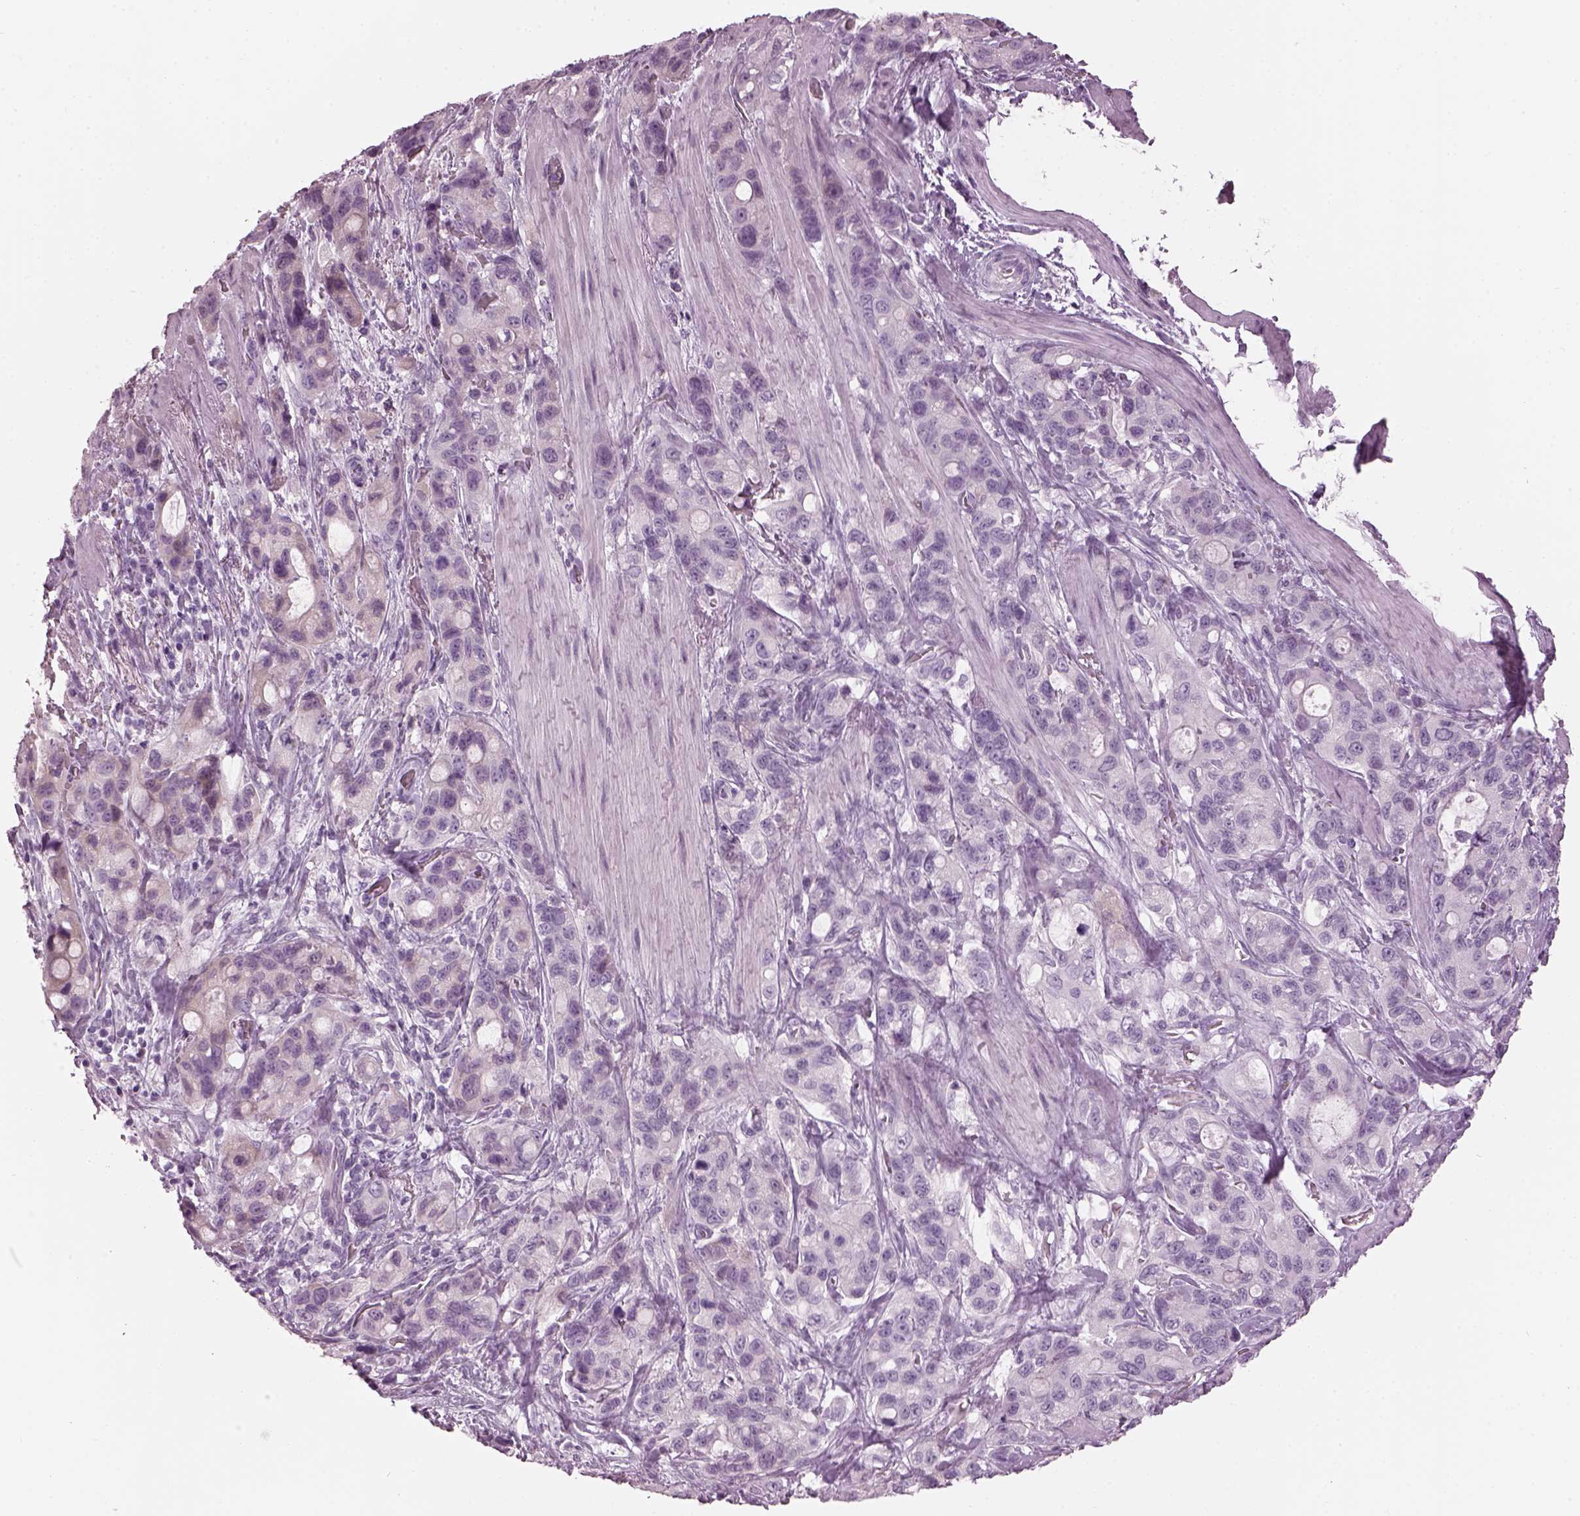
{"staining": {"intensity": "negative", "quantity": "none", "location": "none"}, "tissue": "stomach cancer", "cell_type": "Tumor cells", "image_type": "cancer", "snomed": [{"axis": "morphology", "description": "Adenocarcinoma, NOS"}, {"axis": "topography", "description": "Stomach"}], "caption": "This histopathology image is of adenocarcinoma (stomach) stained with immunohistochemistry to label a protein in brown with the nuclei are counter-stained blue. There is no staining in tumor cells.", "gene": "HYDIN", "patient": {"sex": "male", "age": 63}}